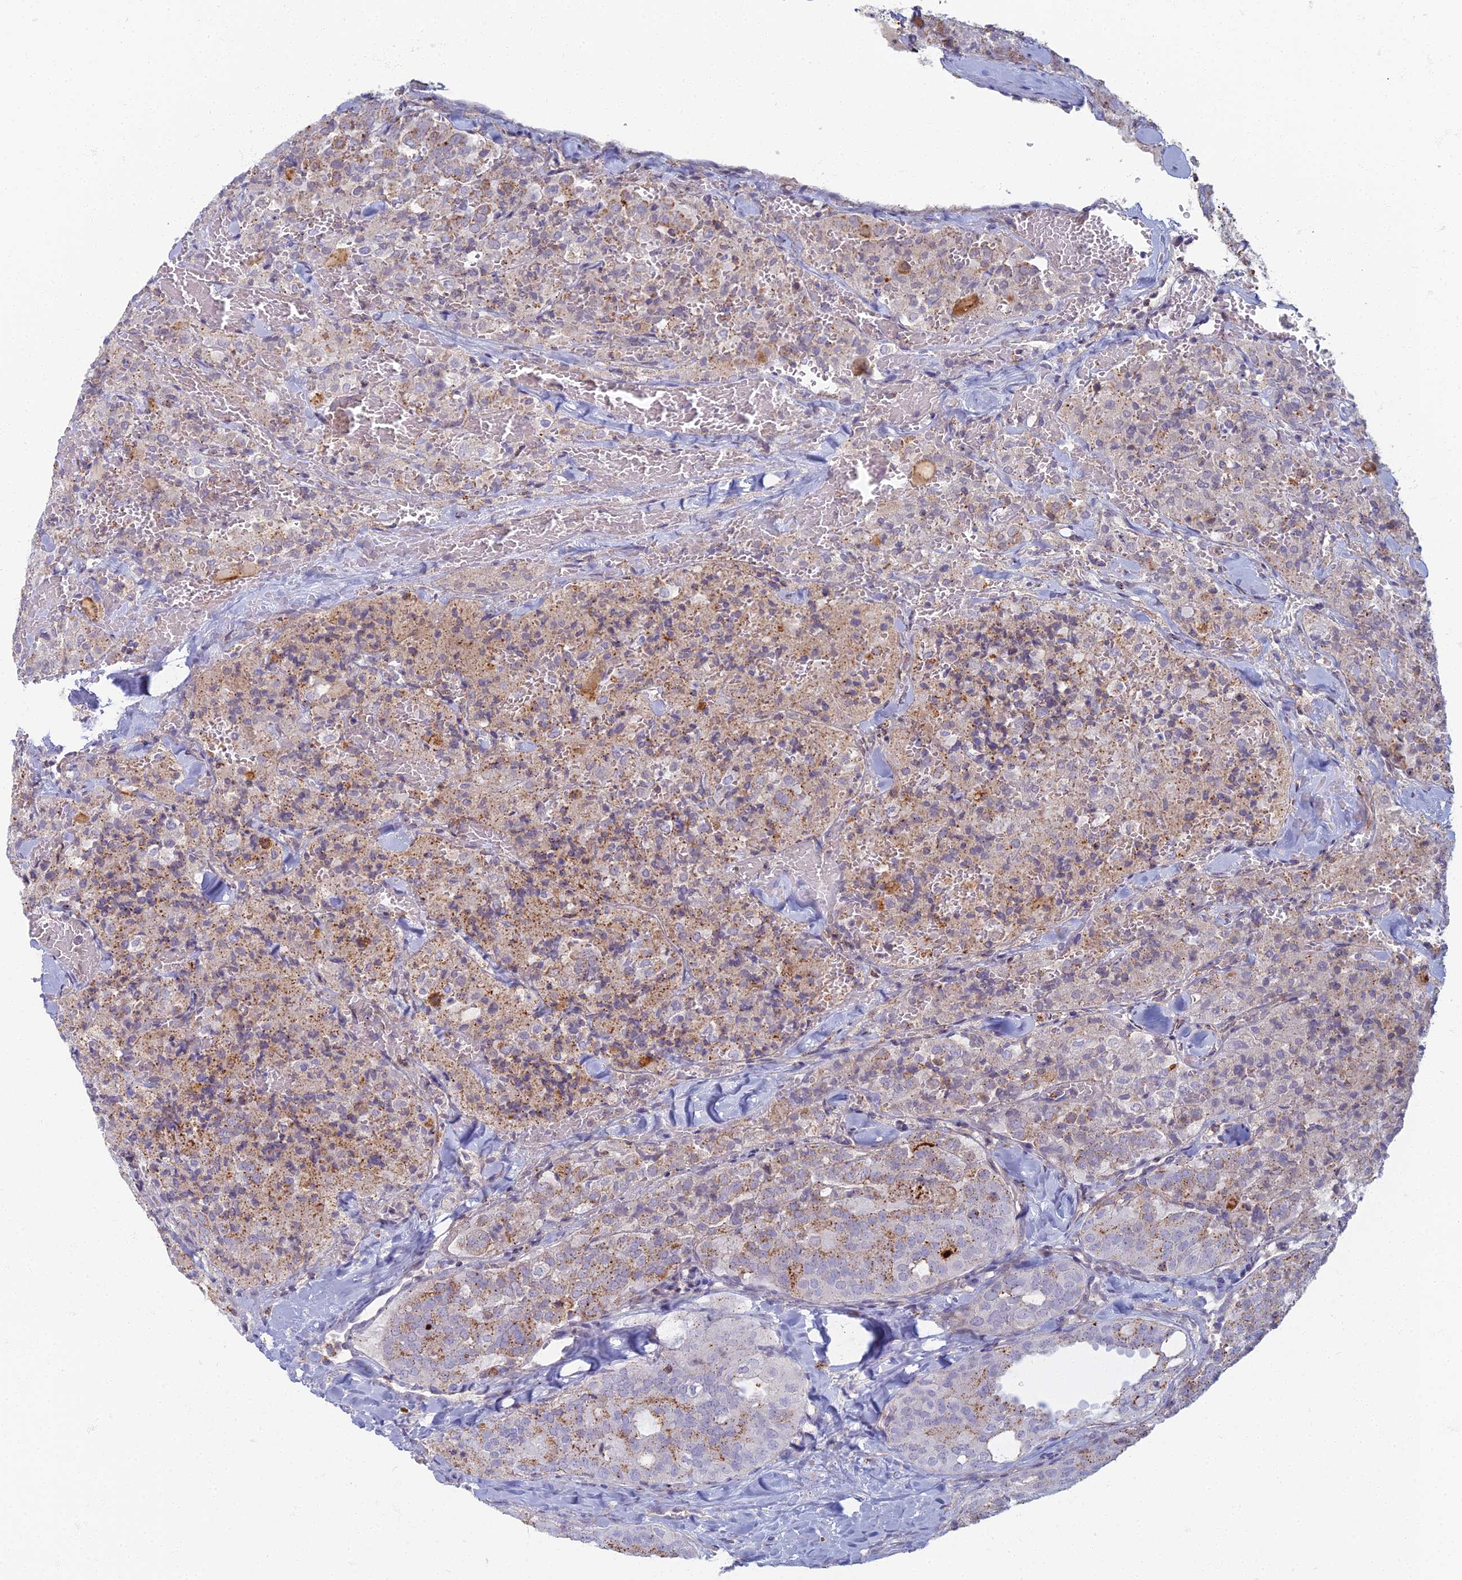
{"staining": {"intensity": "moderate", "quantity": "<25%", "location": "cytoplasmic/membranous"}, "tissue": "thyroid cancer", "cell_type": "Tumor cells", "image_type": "cancer", "snomed": [{"axis": "morphology", "description": "Follicular adenoma carcinoma, NOS"}, {"axis": "topography", "description": "Thyroid gland"}], "caption": "IHC image of thyroid follicular adenoma carcinoma stained for a protein (brown), which demonstrates low levels of moderate cytoplasmic/membranous expression in approximately <25% of tumor cells.", "gene": "CHMP4B", "patient": {"sex": "male", "age": 75}}